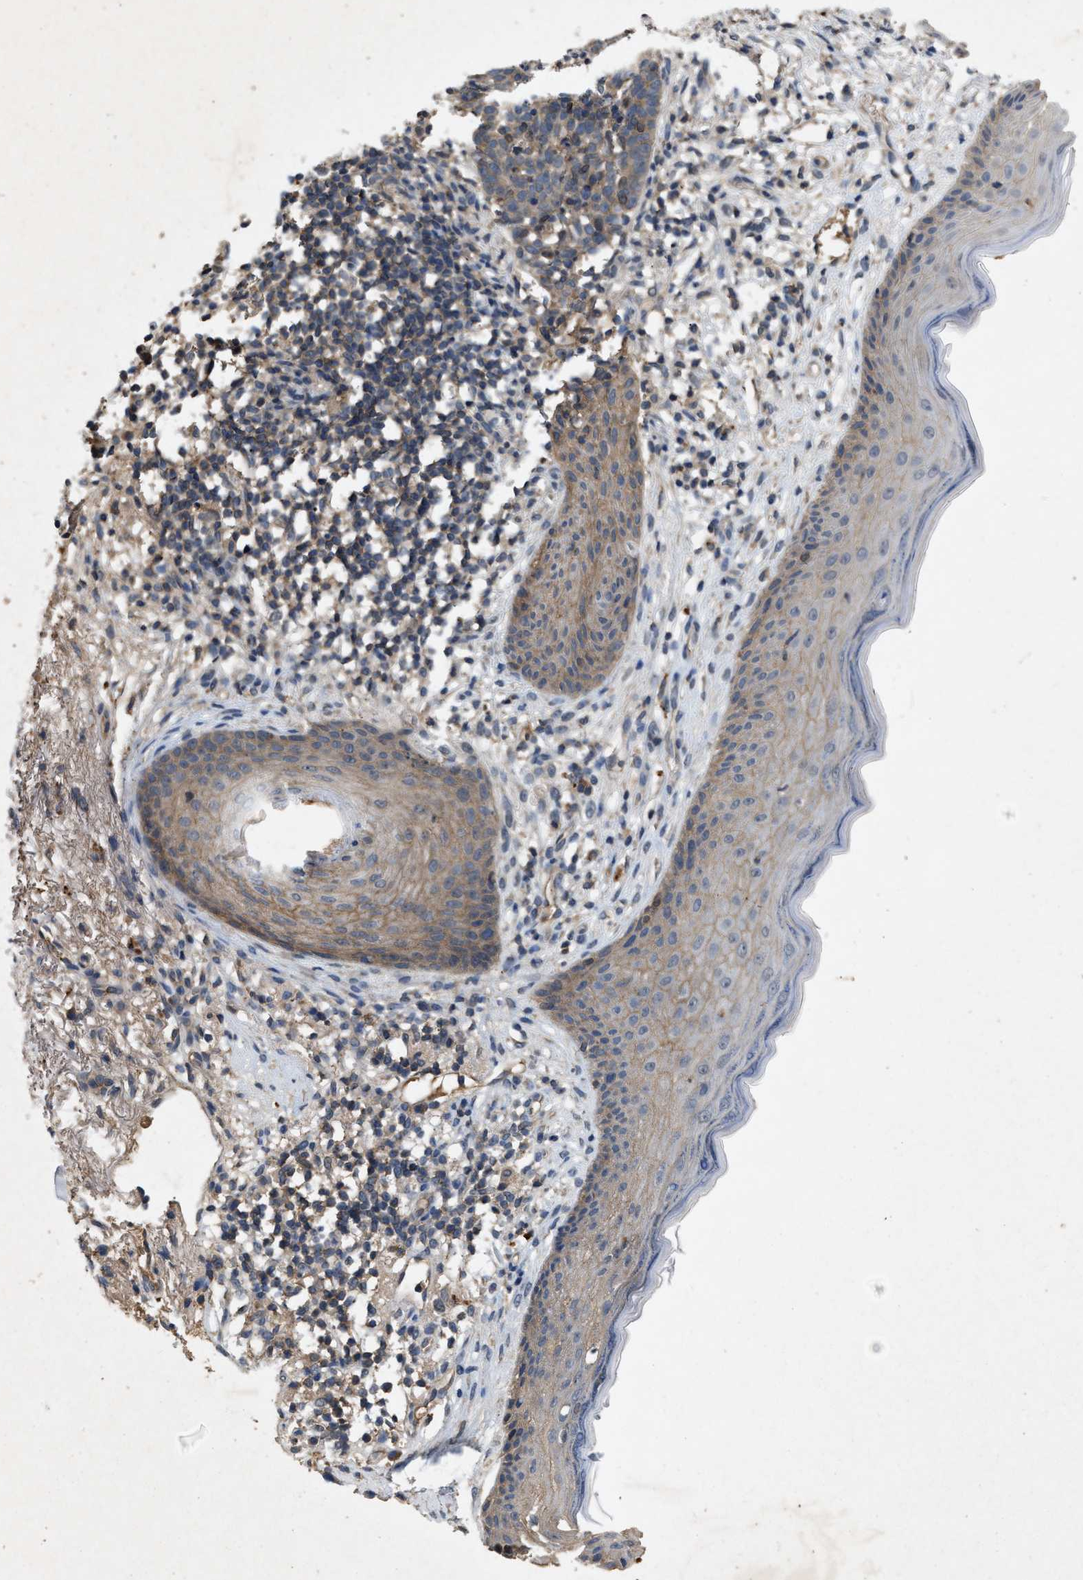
{"staining": {"intensity": "weak", "quantity": ">75%", "location": "cytoplasmic/membranous"}, "tissue": "skin cancer", "cell_type": "Tumor cells", "image_type": "cancer", "snomed": [{"axis": "morphology", "description": "Basal cell carcinoma"}, {"axis": "topography", "description": "Skin"}], "caption": "Human basal cell carcinoma (skin) stained with a brown dye exhibits weak cytoplasmic/membranous positive staining in about >75% of tumor cells.", "gene": "LPAR2", "patient": {"sex": "female", "age": 70}}